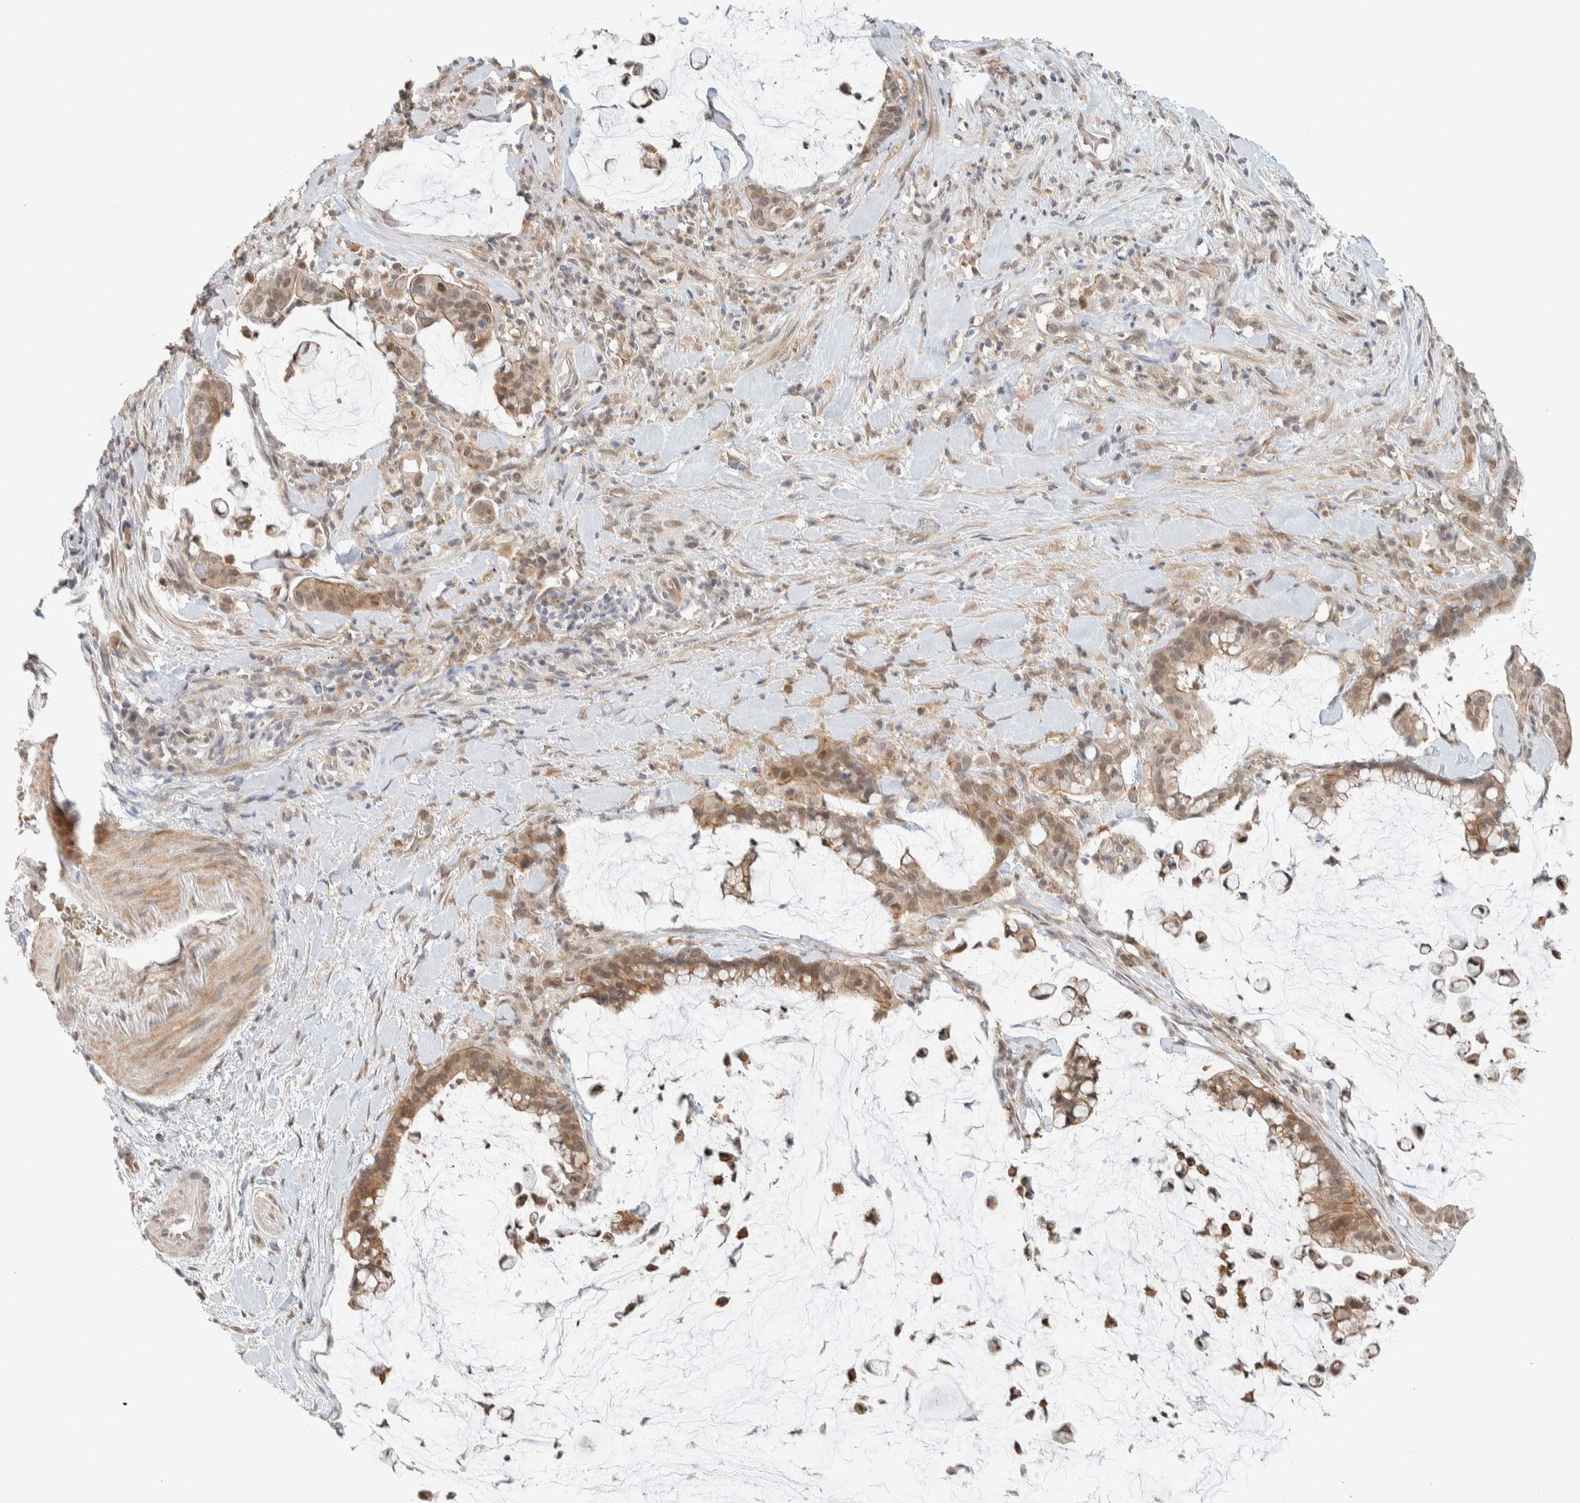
{"staining": {"intensity": "moderate", "quantity": ">75%", "location": "cytoplasmic/membranous,nuclear"}, "tissue": "pancreatic cancer", "cell_type": "Tumor cells", "image_type": "cancer", "snomed": [{"axis": "morphology", "description": "Adenocarcinoma, NOS"}, {"axis": "topography", "description": "Pancreas"}], "caption": "Immunohistochemical staining of human pancreatic adenocarcinoma demonstrates medium levels of moderate cytoplasmic/membranous and nuclear positivity in about >75% of tumor cells.", "gene": "ZBTB2", "patient": {"sex": "male", "age": 41}}